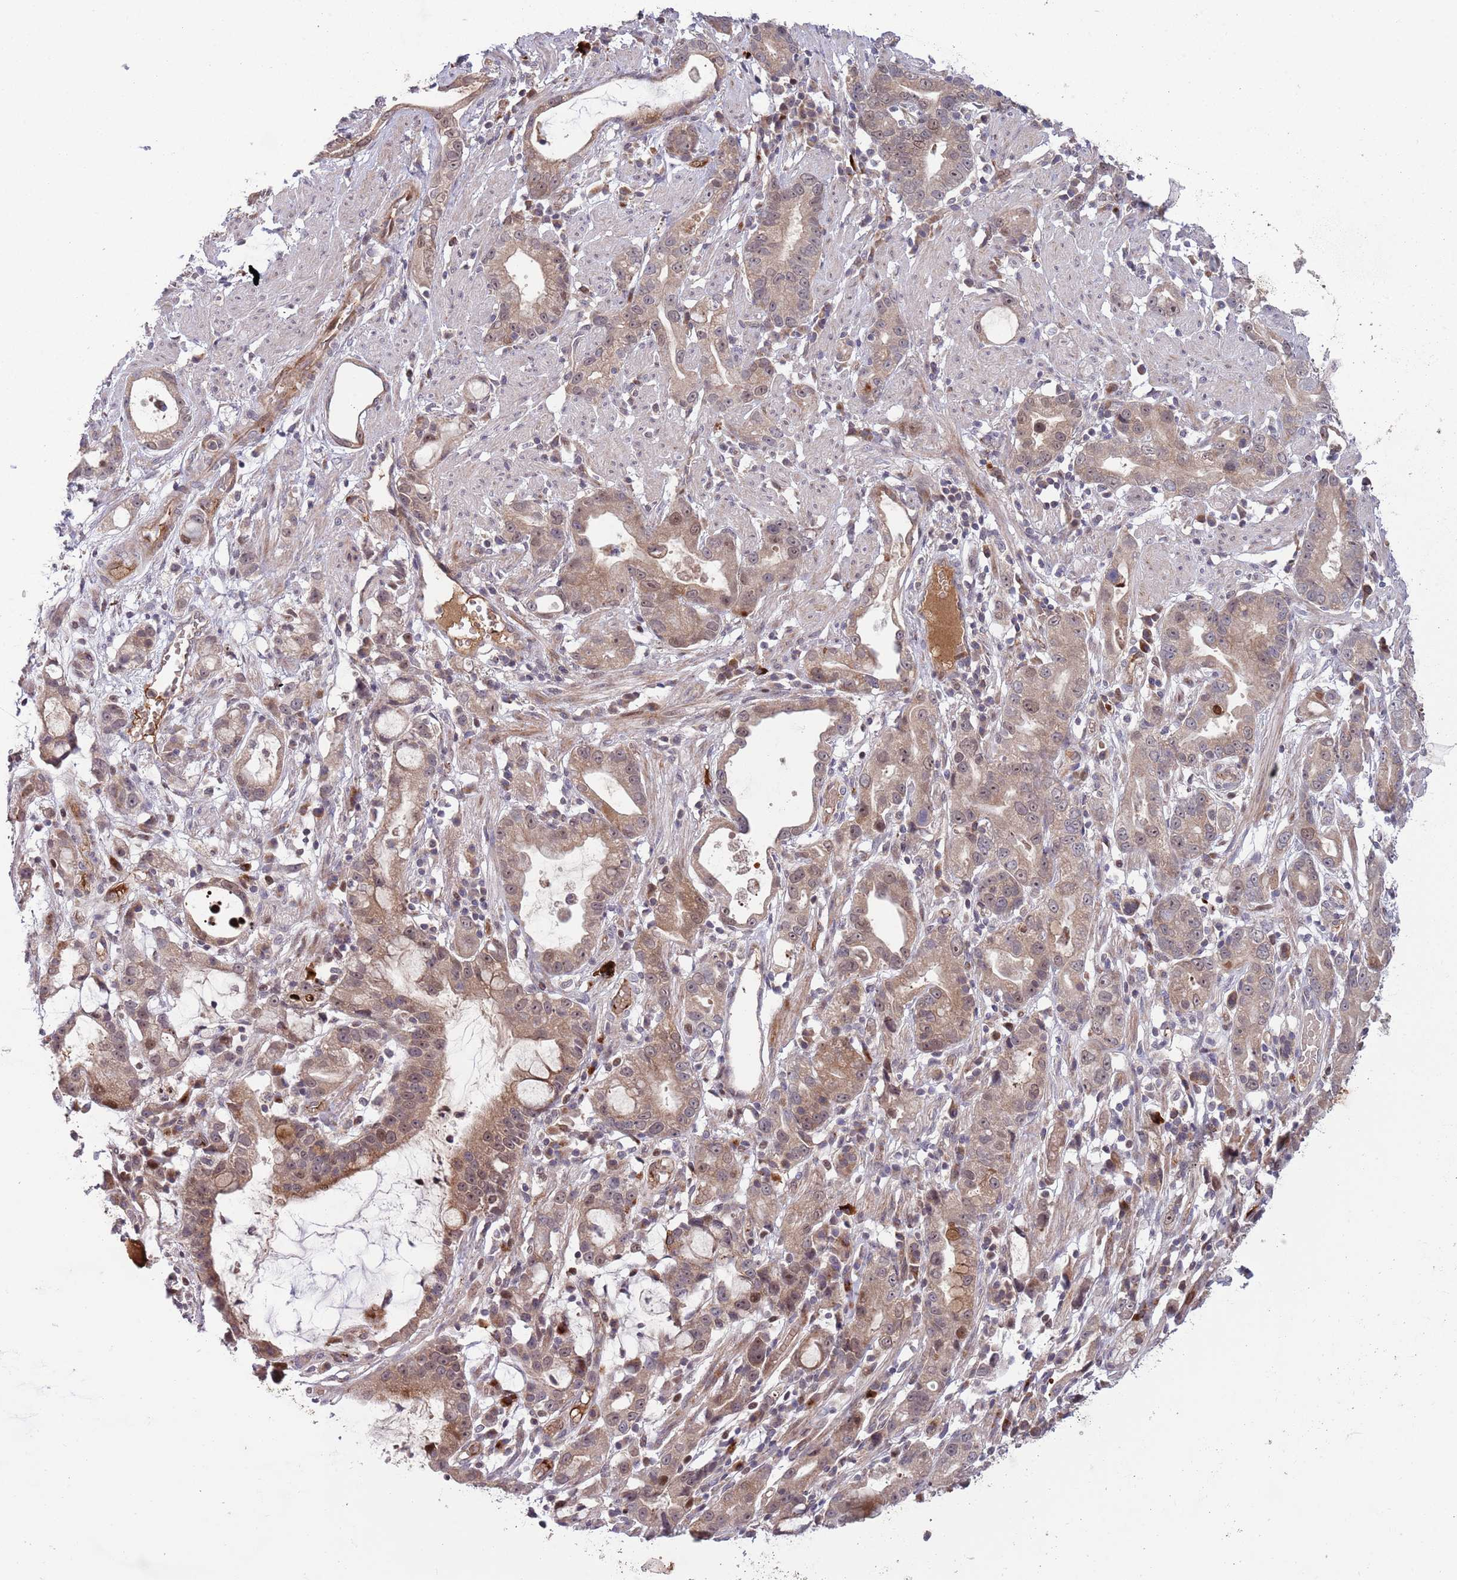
{"staining": {"intensity": "moderate", "quantity": ">75%", "location": "cytoplasmic/membranous,nuclear"}, "tissue": "stomach cancer", "cell_type": "Tumor cells", "image_type": "cancer", "snomed": [{"axis": "morphology", "description": "Adenocarcinoma, NOS"}, {"axis": "topography", "description": "Stomach"}], "caption": "Stomach cancer (adenocarcinoma) stained with immunohistochemistry shows moderate cytoplasmic/membranous and nuclear expression in approximately >75% of tumor cells.", "gene": "NT5DC4", "patient": {"sex": "male", "age": 55}}